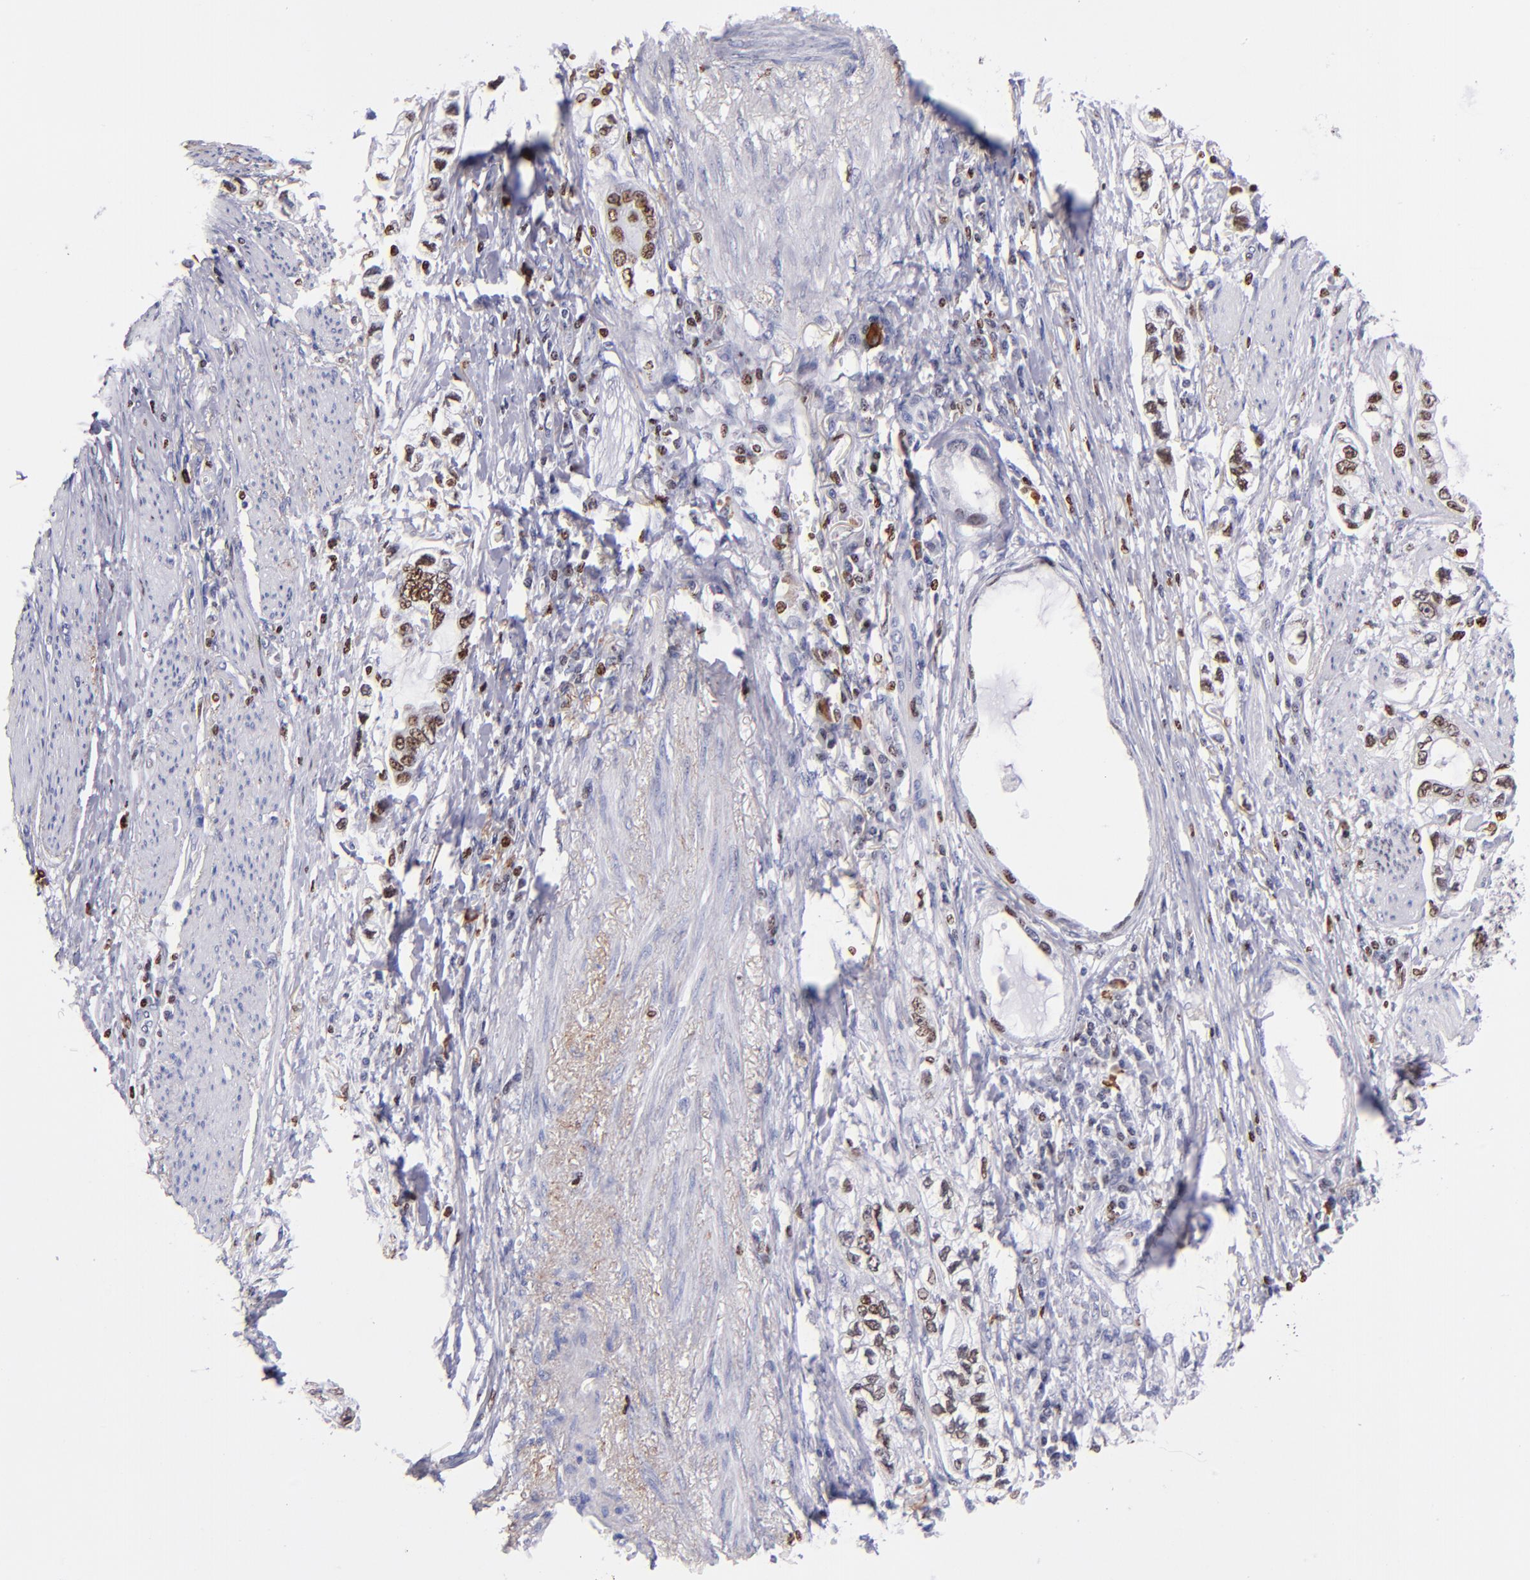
{"staining": {"intensity": "moderate", "quantity": "25%-75%", "location": "nuclear"}, "tissue": "stomach cancer", "cell_type": "Tumor cells", "image_type": "cancer", "snomed": [{"axis": "morphology", "description": "Adenocarcinoma, NOS"}, {"axis": "topography", "description": "Stomach, lower"}], "caption": "Immunohistochemistry (IHC) of stomach cancer (adenocarcinoma) demonstrates medium levels of moderate nuclear positivity in approximately 25%-75% of tumor cells.", "gene": "CDKL5", "patient": {"sex": "female", "age": 93}}